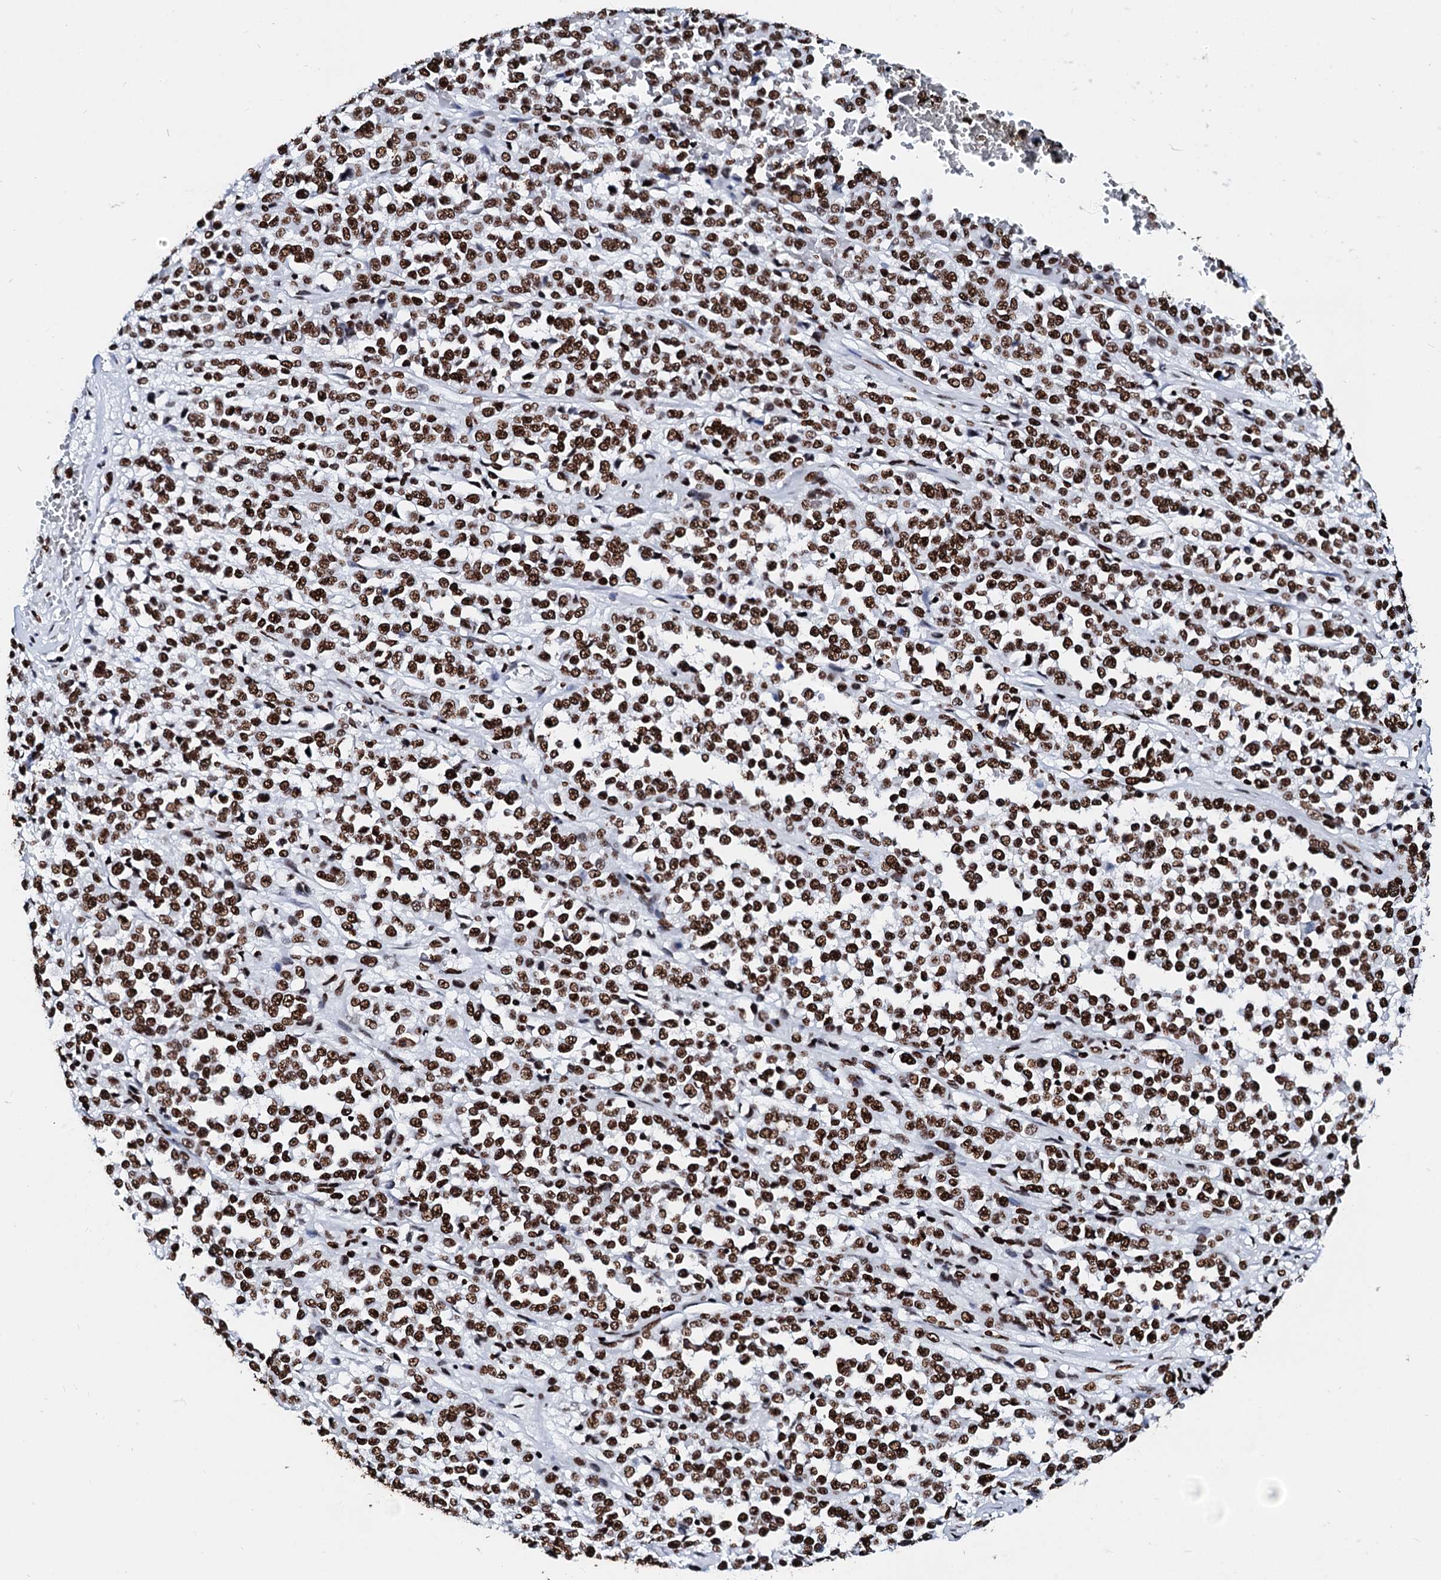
{"staining": {"intensity": "strong", "quantity": ">75%", "location": "nuclear"}, "tissue": "melanoma", "cell_type": "Tumor cells", "image_type": "cancer", "snomed": [{"axis": "morphology", "description": "Malignant melanoma, Metastatic site"}, {"axis": "topography", "description": "Pancreas"}], "caption": "Immunohistochemical staining of melanoma reveals high levels of strong nuclear staining in approximately >75% of tumor cells. (DAB (3,3'-diaminobenzidine) IHC with brightfield microscopy, high magnification).", "gene": "RALY", "patient": {"sex": "female", "age": 30}}